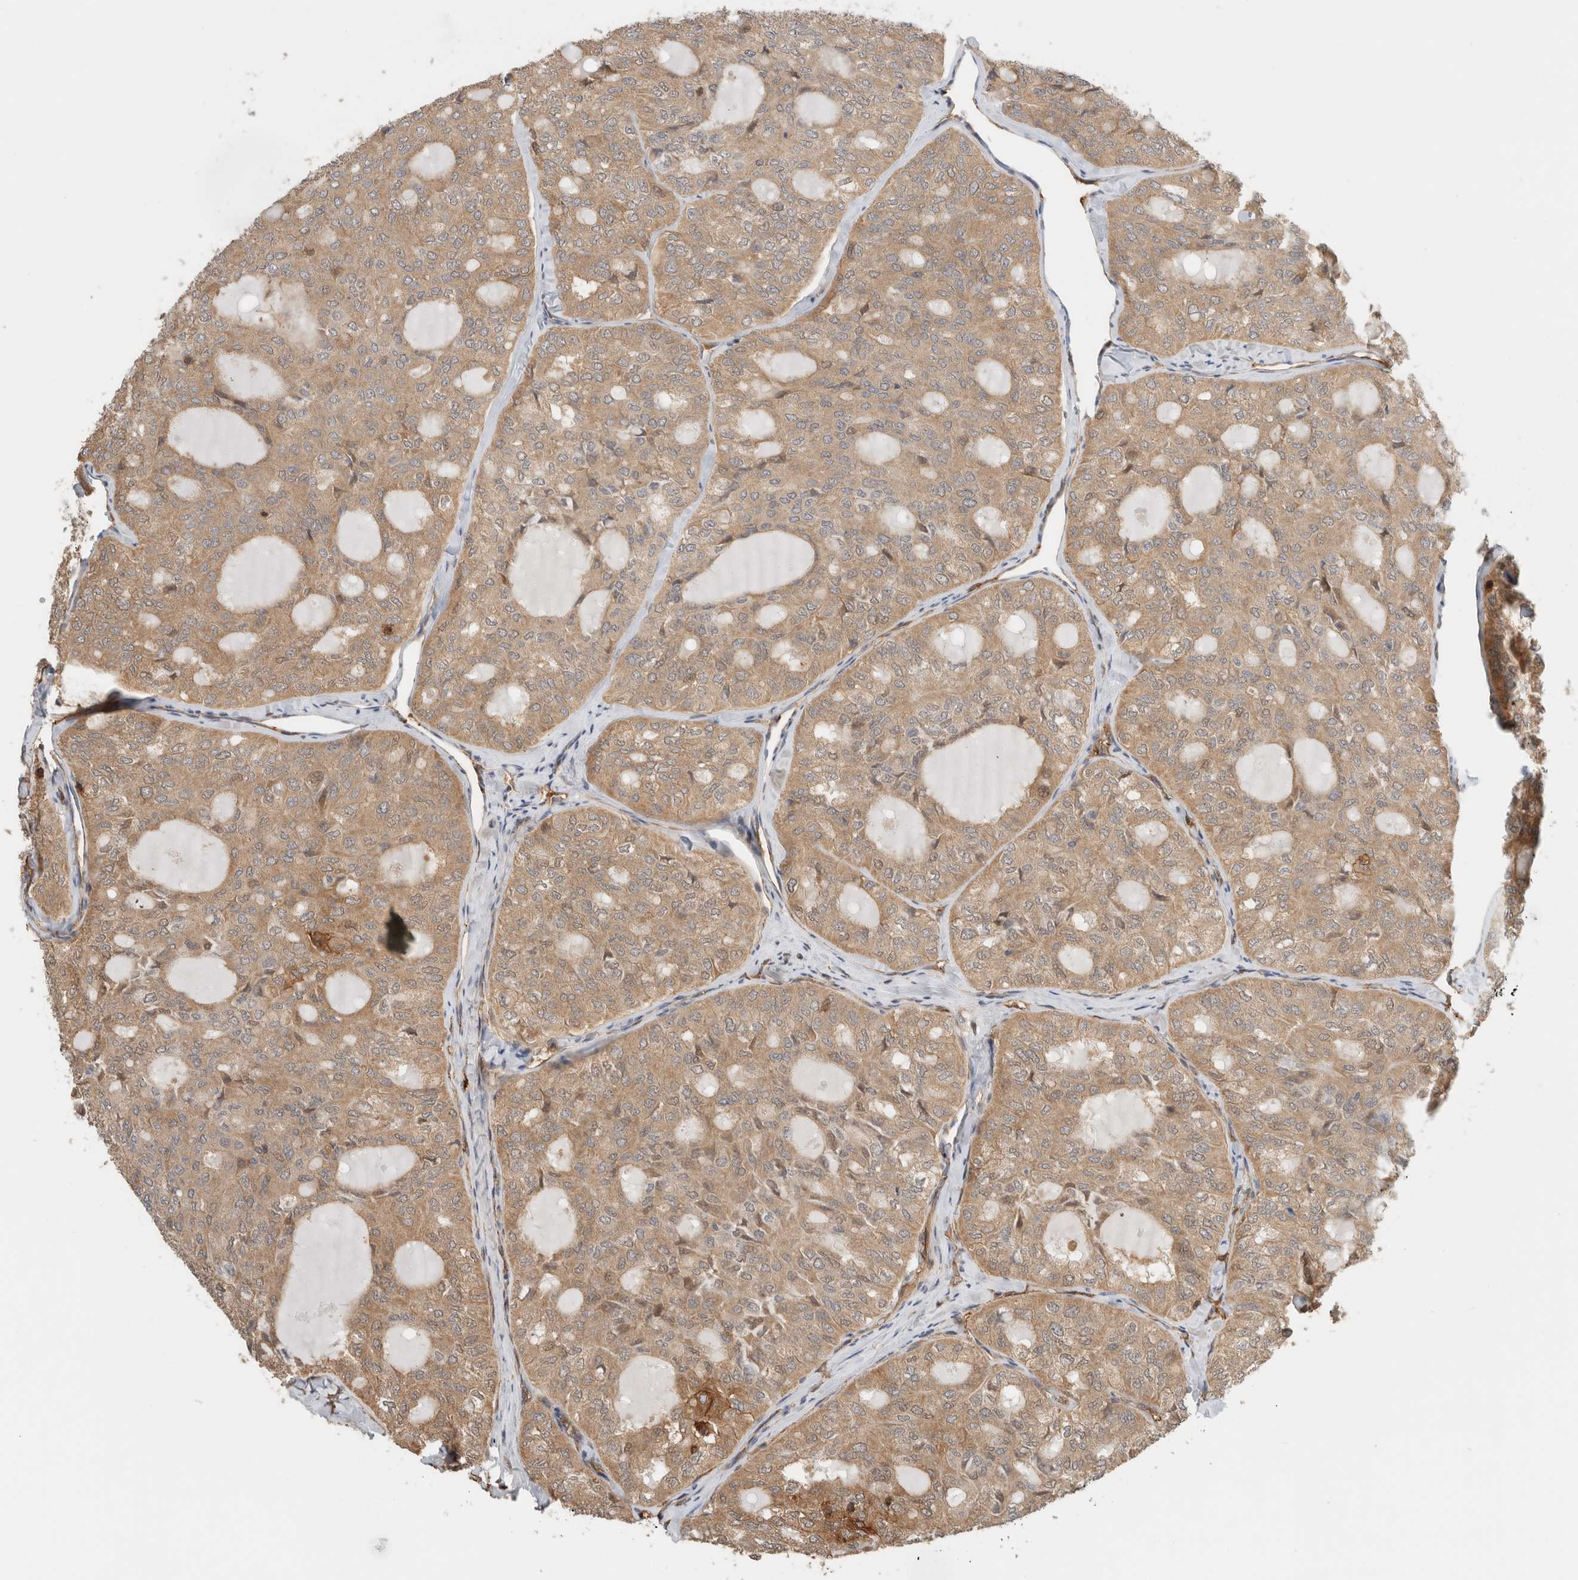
{"staining": {"intensity": "moderate", "quantity": ">75%", "location": "cytoplasmic/membranous"}, "tissue": "thyroid cancer", "cell_type": "Tumor cells", "image_type": "cancer", "snomed": [{"axis": "morphology", "description": "Follicular adenoma carcinoma, NOS"}, {"axis": "topography", "description": "Thyroid gland"}], "caption": "About >75% of tumor cells in follicular adenoma carcinoma (thyroid) demonstrate moderate cytoplasmic/membranous protein expression as visualized by brown immunohistochemical staining.", "gene": "PFDN4", "patient": {"sex": "male", "age": 75}}